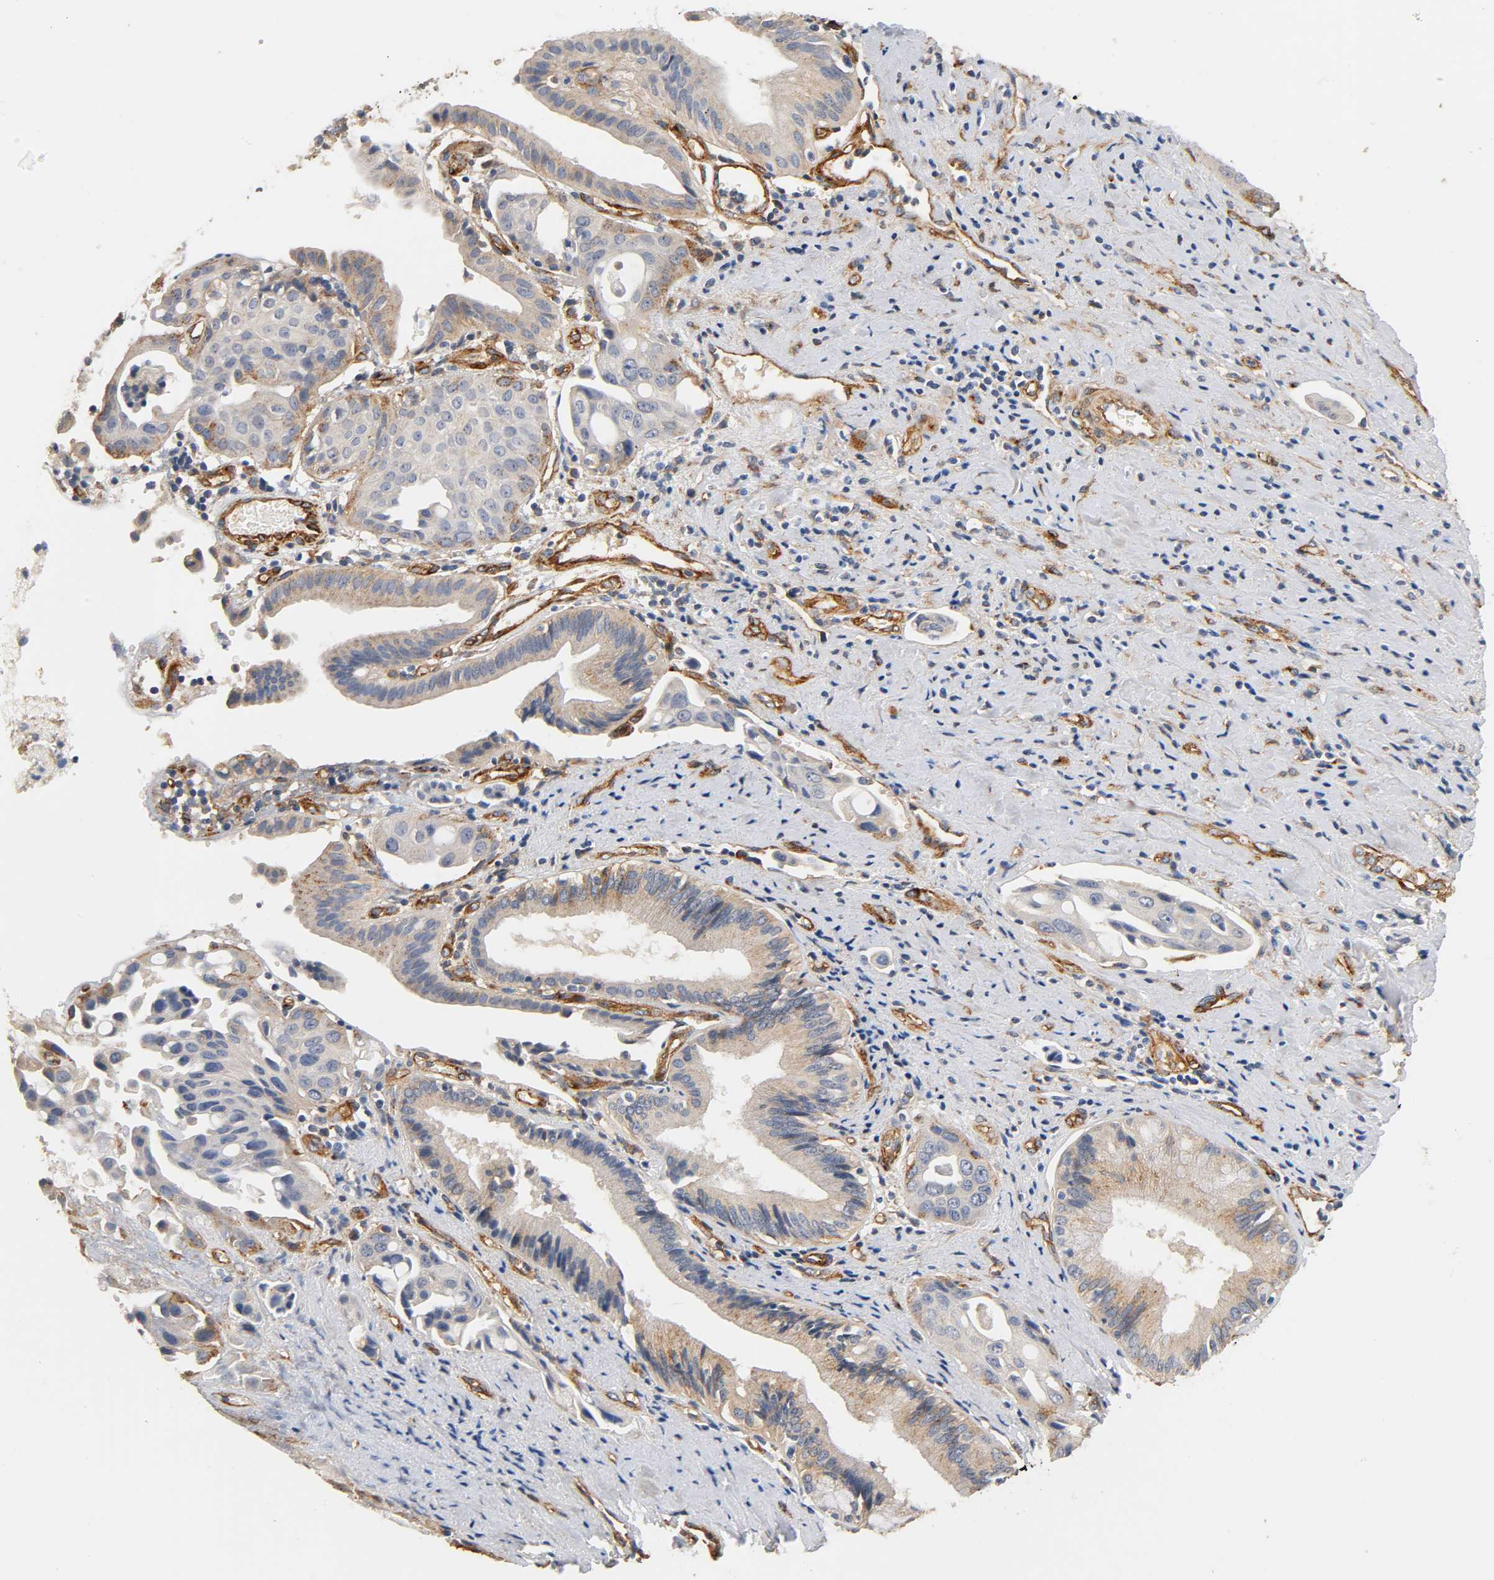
{"staining": {"intensity": "weak", "quantity": "25%-75%", "location": "cytoplasmic/membranous"}, "tissue": "pancreatic cancer", "cell_type": "Tumor cells", "image_type": "cancer", "snomed": [{"axis": "morphology", "description": "Adenocarcinoma, NOS"}, {"axis": "topography", "description": "Pancreas"}], "caption": "Pancreatic cancer (adenocarcinoma) stained for a protein exhibits weak cytoplasmic/membranous positivity in tumor cells. The staining was performed using DAB to visualize the protein expression in brown, while the nuclei were stained in blue with hematoxylin (Magnification: 20x).", "gene": "IFITM3", "patient": {"sex": "female", "age": 60}}